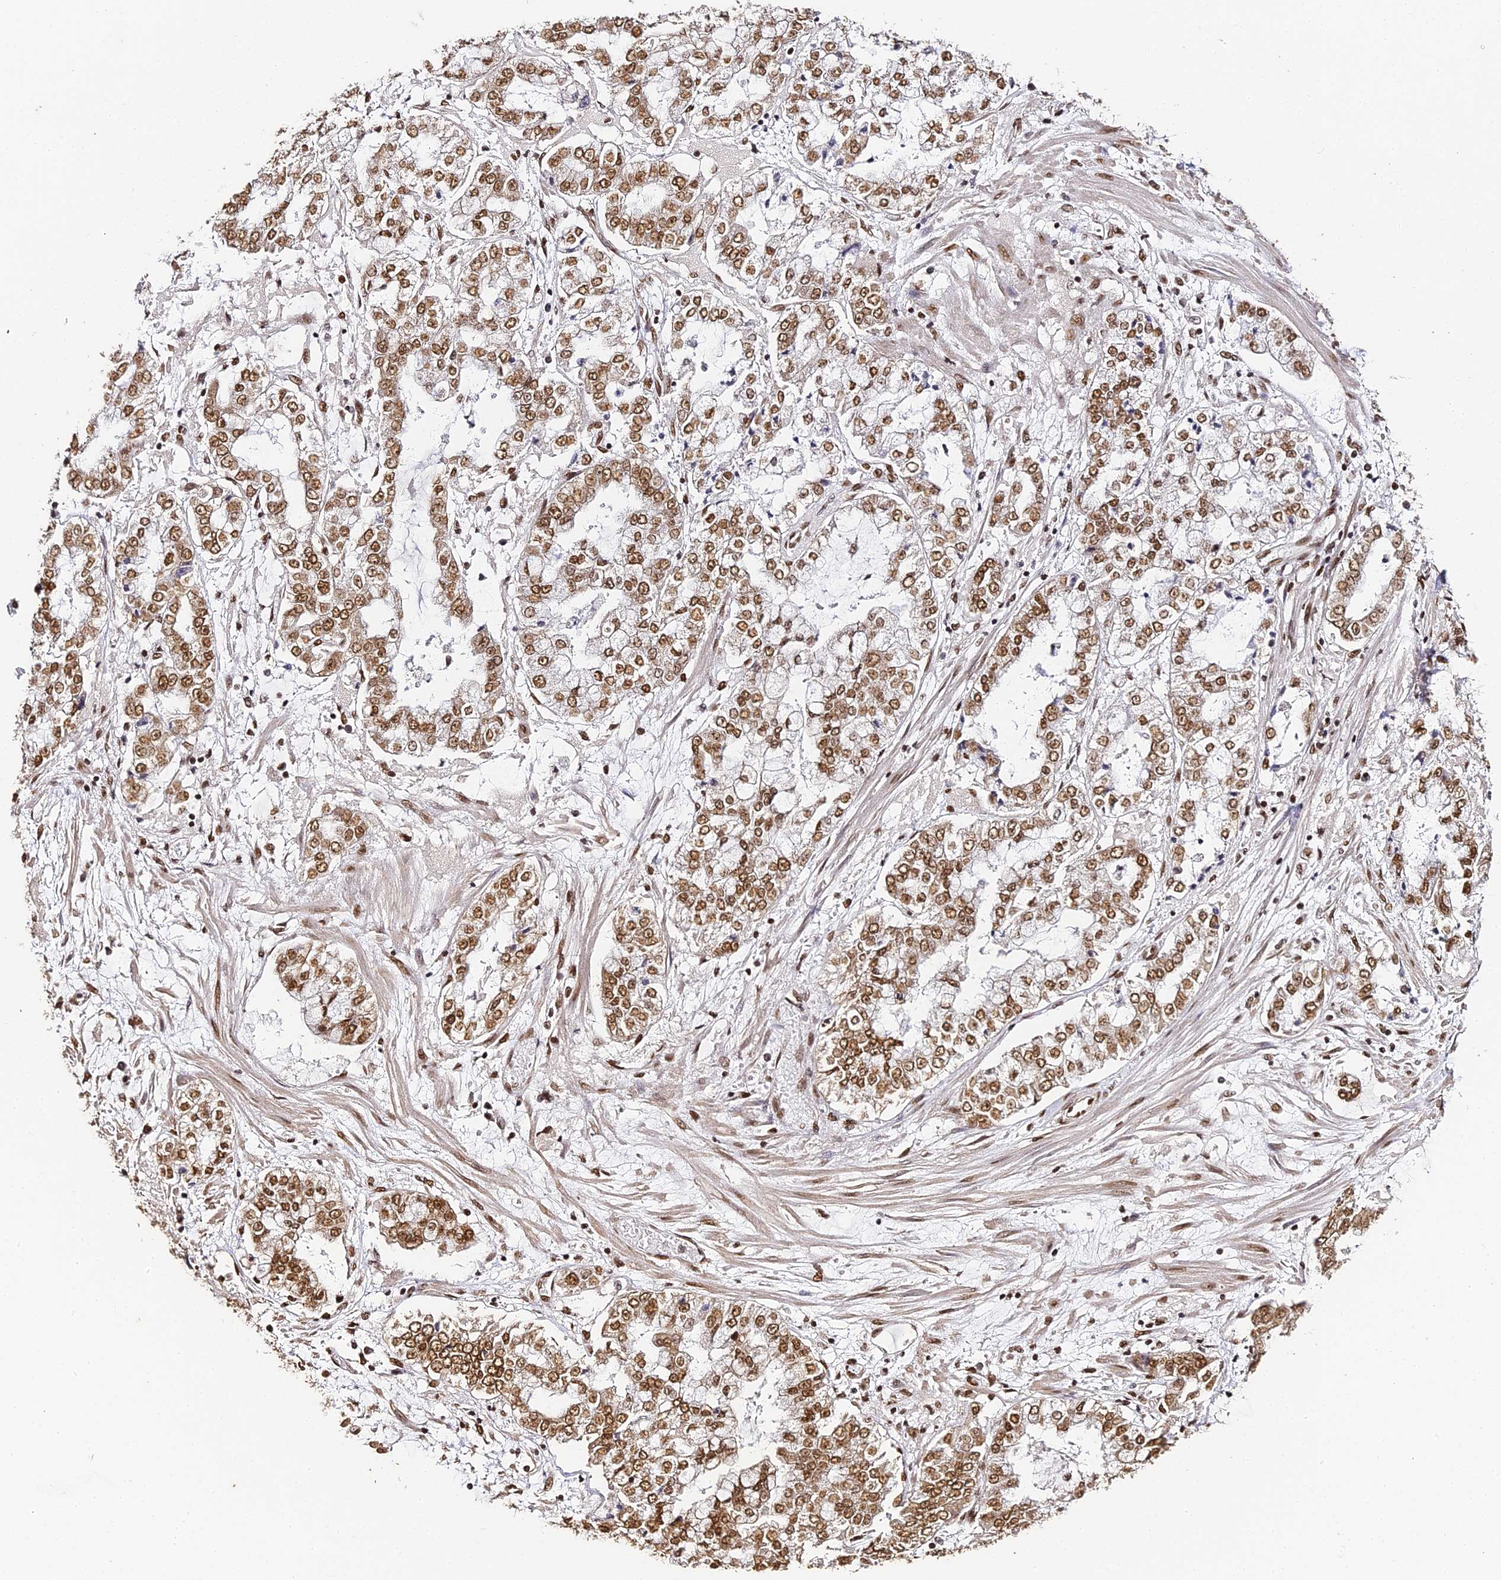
{"staining": {"intensity": "moderate", "quantity": ">75%", "location": "nuclear"}, "tissue": "stomach cancer", "cell_type": "Tumor cells", "image_type": "cancer", "snomed": [{"axis": "morphology", "description": "Adenocarcinoma, NOS"}, {"axis": "topography", "description": "Stomach"}], "caption": "This is an image of immunohistochemistry staining of stomach cancer, which shows moderate expression in the nuclear of tumor cells.", "gene": "HNRNPA1", "patient": {"sex": "male", "age": 76}}